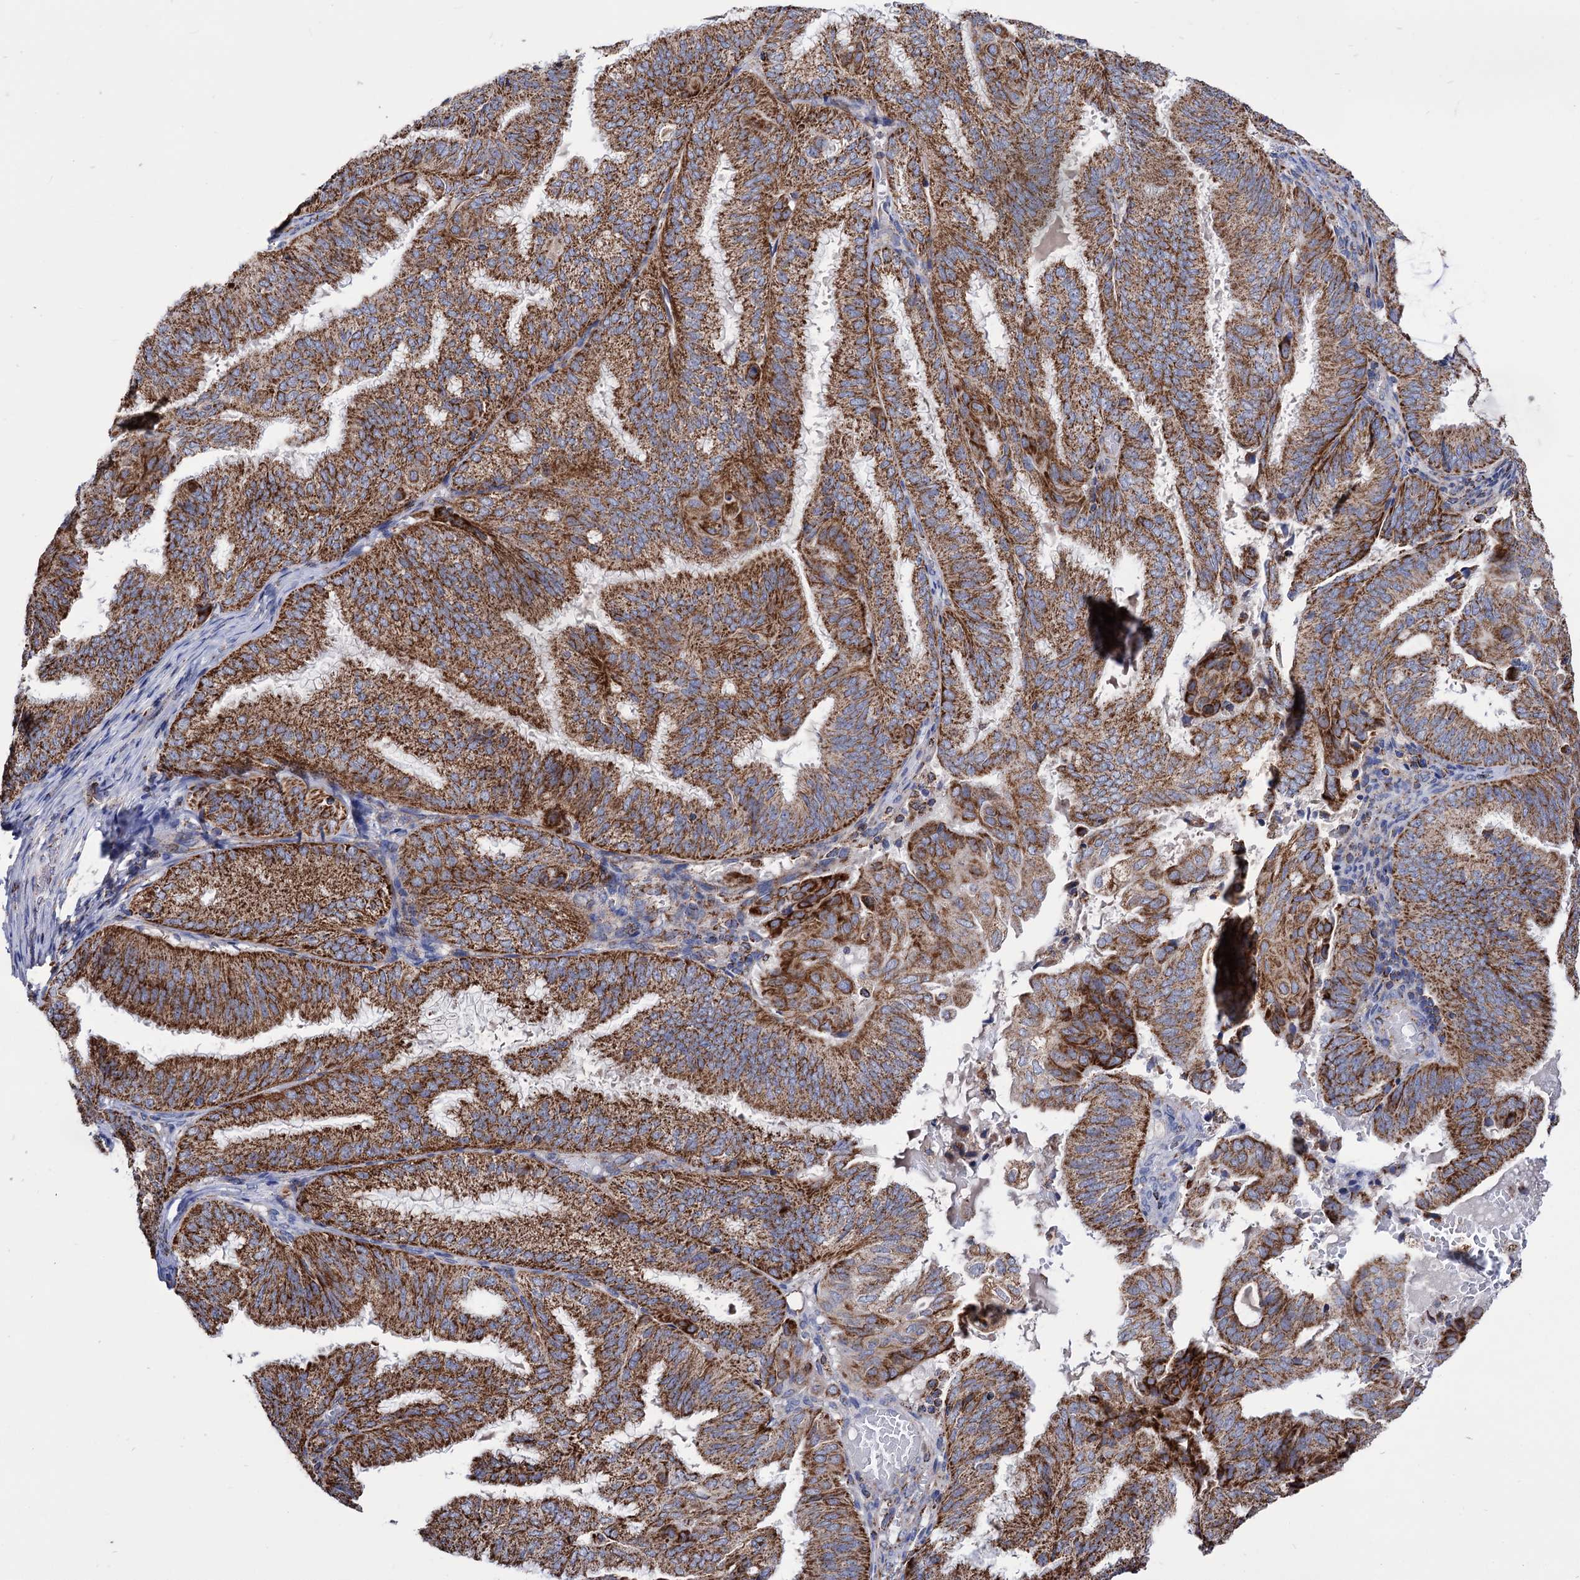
{"staining": {"intensity": "strong", "quantity": ">75%", "location": "cytoplasmic/membranous"}, "tissue": "endometrial cancer", "cell_type": "Tumor cells", "image_type": "cancer", "snomed": [{"axis": "morphology", "description": "Adenocarcinoma, NOS"}, {"axis": "topography", "description": "Endometrium"}], "caption": "Protein analysis of endometrial adenocarcinoma tissue displays strong cytoplasmic/membranous staining in approximately >75% of tumor cells. (DAB IHC, brown staining for protein, blue staining for nuclei).", "gene": "ABHD10", "patient": {"sex": "female", "age": 49}}